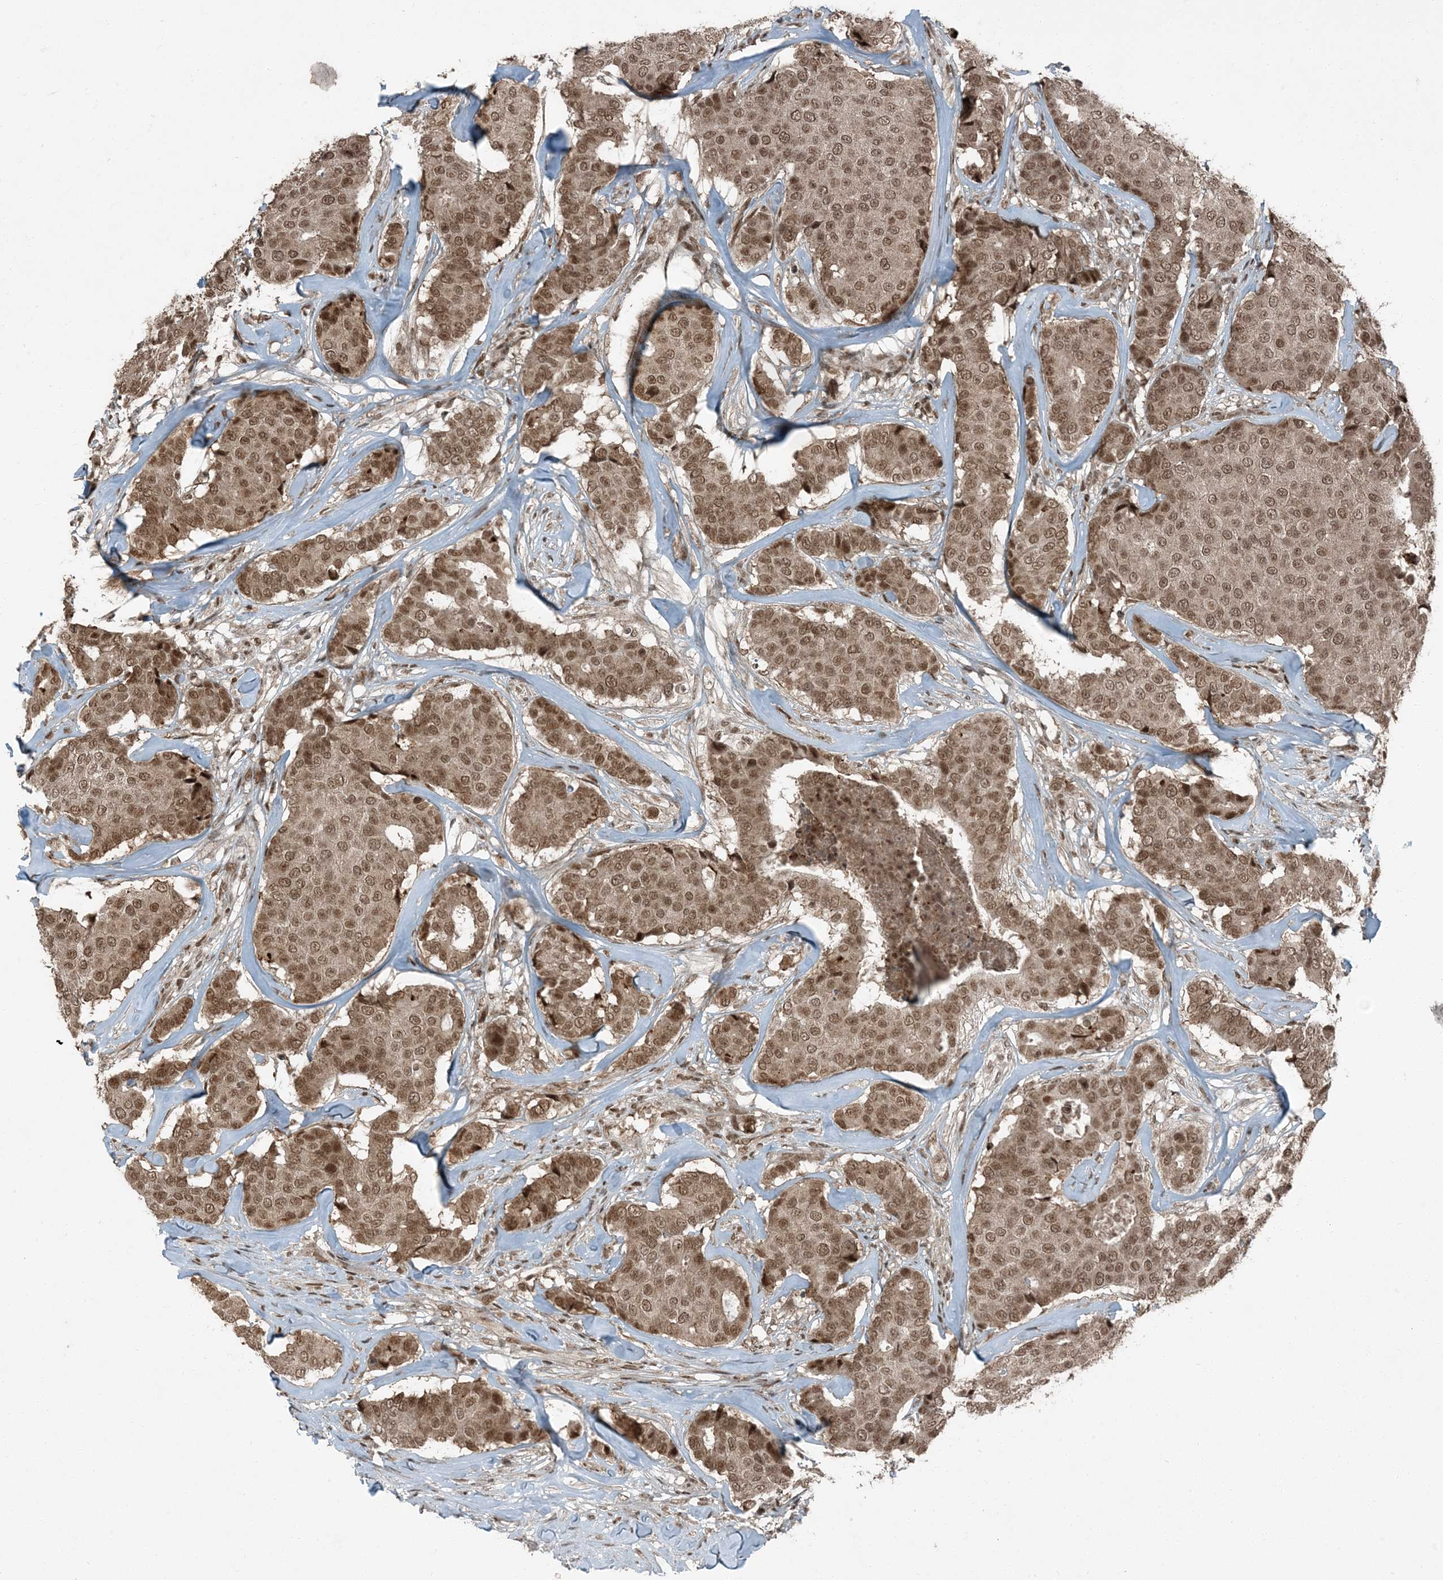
{"staining": {"intensity": "moderate", "quantity": ">75%", "location": "cytoplasmic/membranous,nuclear"}, "tissue": "breast cancer", "cell_type": "Tumor cells", "image_type": "cancer", "snomed": [{"axis": "morphology", "description": "Duct carcinoma"}, {"axis": "topography", "description": "Breast"}], "caption": "Tumor cells show medium levels of moderate cytoplasmic/membranous and nuclear positivity in approximately >75% of cells in breast invasive ductal carcinoma. The protein of interest is shown in brown color, while the nuclei are stained blue.", "gene": "TRAPPC12", "patient": {"sex": "female", "age": 75}}